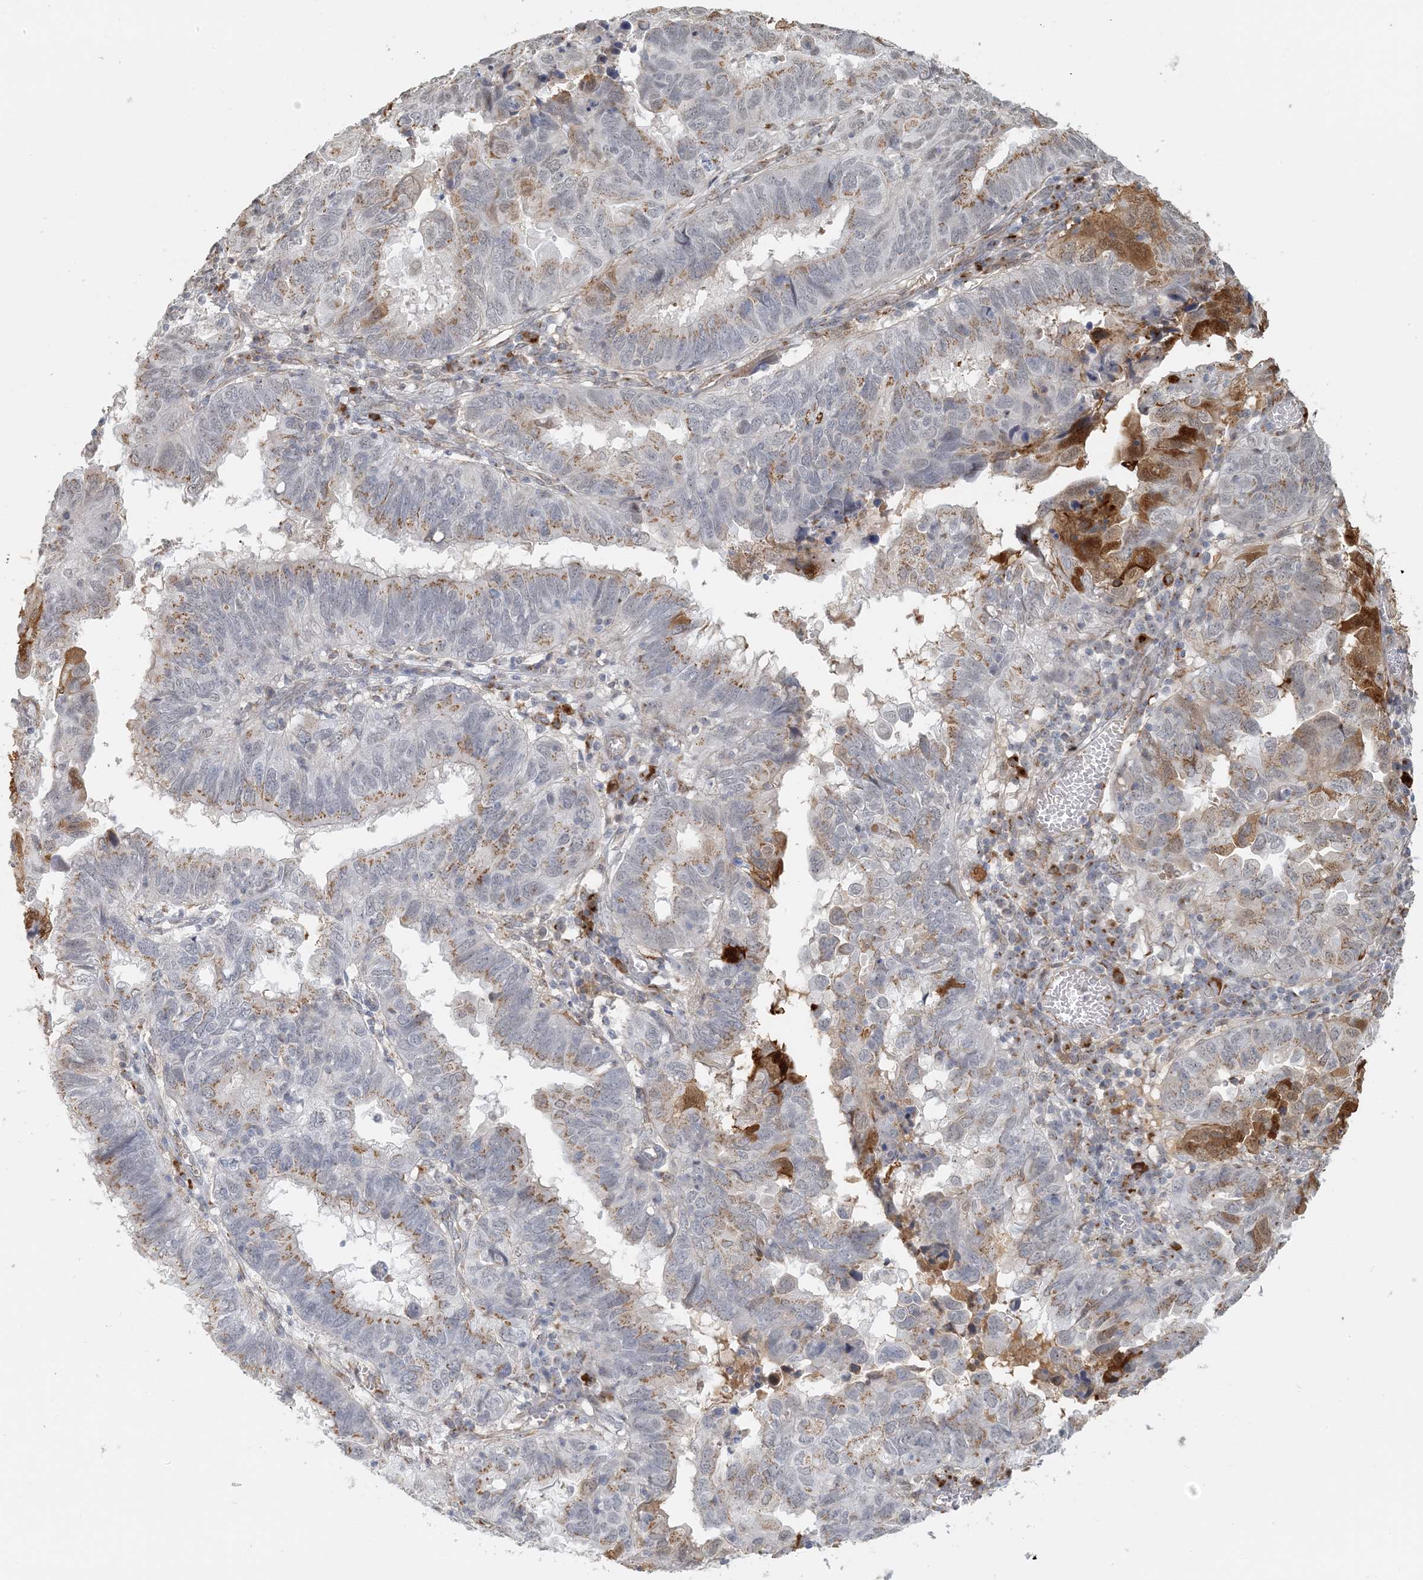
{"staining": {"intensity": "strong", "quantity": "<25%", "location": "cytoplasmic/membranous"}, "tissue": "endometrial cancer", "cell_type": "Tumor cells", "image_type": "cancer", "snomed": [{"axis": "morphology", "description": "Adenocarcinoma, NOS"}, {"axis": "topography", "description": "Uterus"}], "caption": "Immunohistochemistry (IHC) of human endometrial cancer (adenocarcinoma) demonstrates medium levels of strong cytoplasmic/membranous positivity in about <25% of tumor cells.", "gene": "ZCCHC4", "patient": {"sex": "female", "age": 77}}